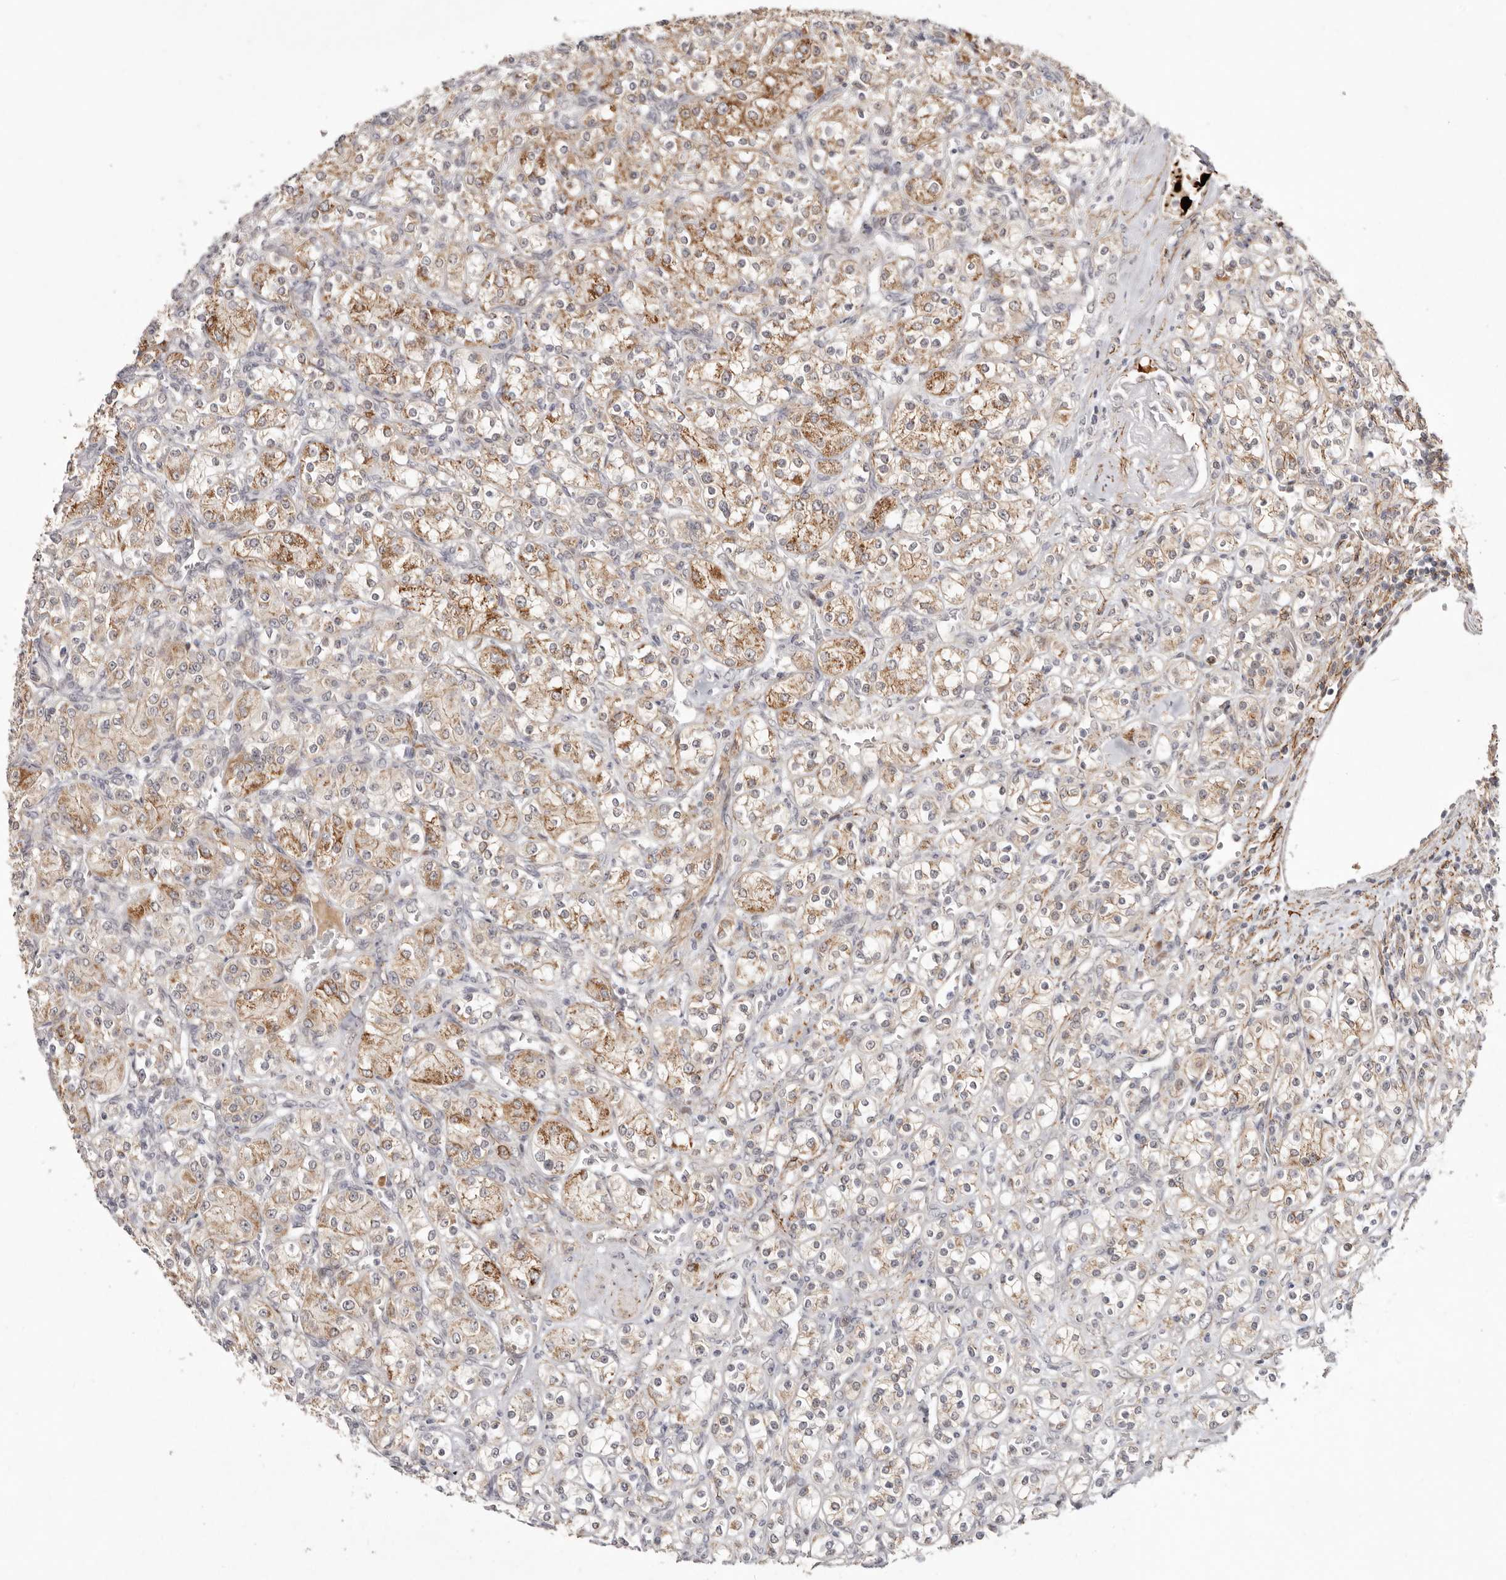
{"staining": {"intensity": "moderate", "quantity": ">75%", "location": "cytoplasmic/membranous"}, "tissue": "renal cancer", "cell_type": "Tumor cells", "image_type": "cancer", "snomed": [{"axis": "morphology", "description": "Adenocarcinoma, NOS"}, {"axis": "topography", "description": "Kidney"}], "caption": "A high-resolution micrograph shows immunohistochemistry staining of renal adenocarcinoma, which shows moderate cytoplasmic/membranous expression in approximately >75% of tumor cells.", "gene": "SZT2", "patient": {"sex": "male", "age": 77}}